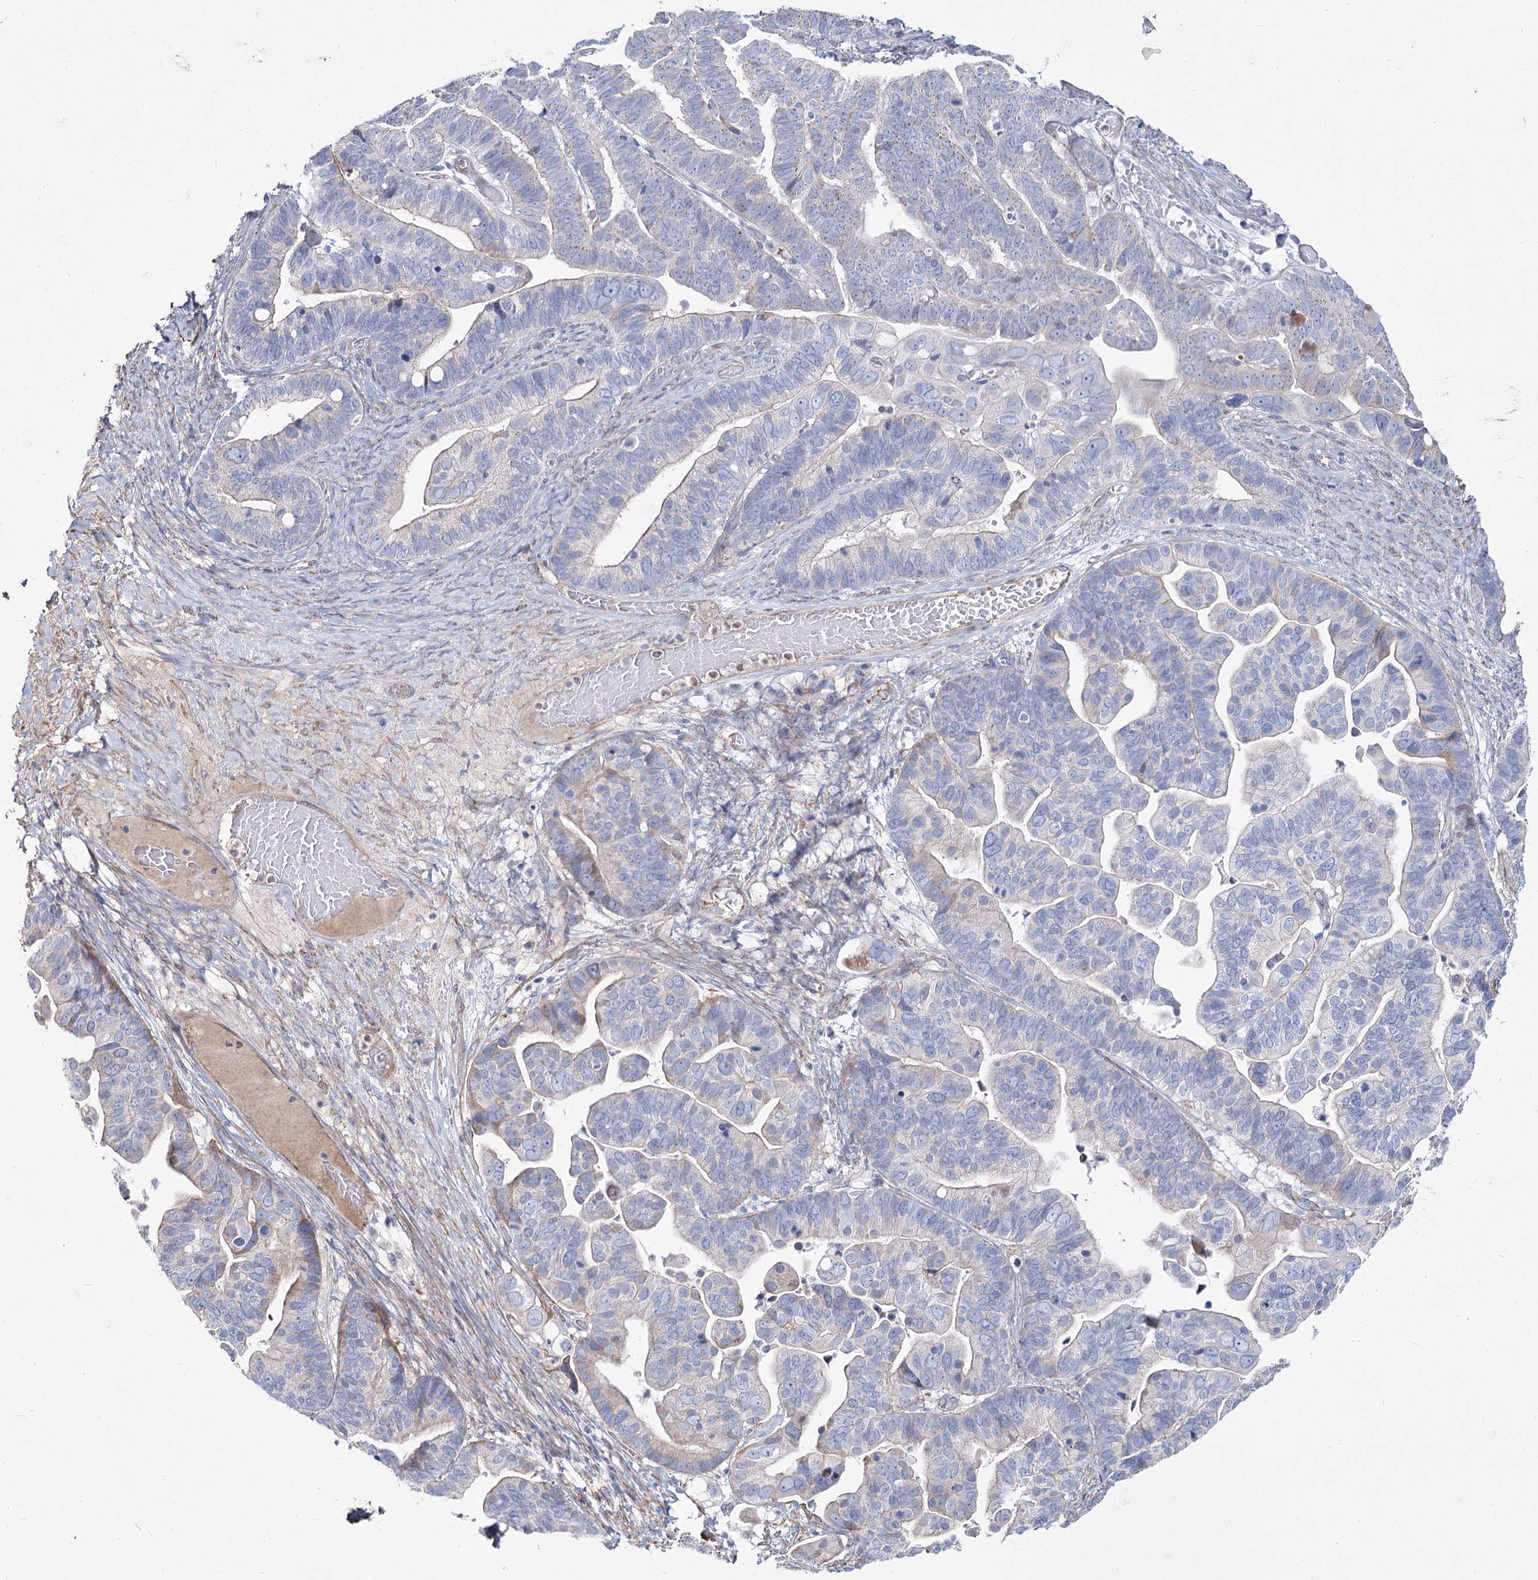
{"staining": {"intensity": "weak", "quantity": "<25%", "location": "cytoplasmic/membranous"}, "tissue": "ovarian cancer", "cell_type": "Tumor cells", "image_type": "cancer", "snomed": [{"axis": "morphology", "description": "Cystadenocarcinoma, serous, NOS"}, {"axis": "topography", "description": "Ovary"}], "caption": "Immunohistochemistry (IHC) of human ovarian cancer (serous cystadenocarcinoma) exhibits no expression in tumor cells. (DAB immunohistochemistry visualized using brightfield microscopy, high magnification).", "gene": "ME3", "patient": {"sex": "female", "age": 56}}